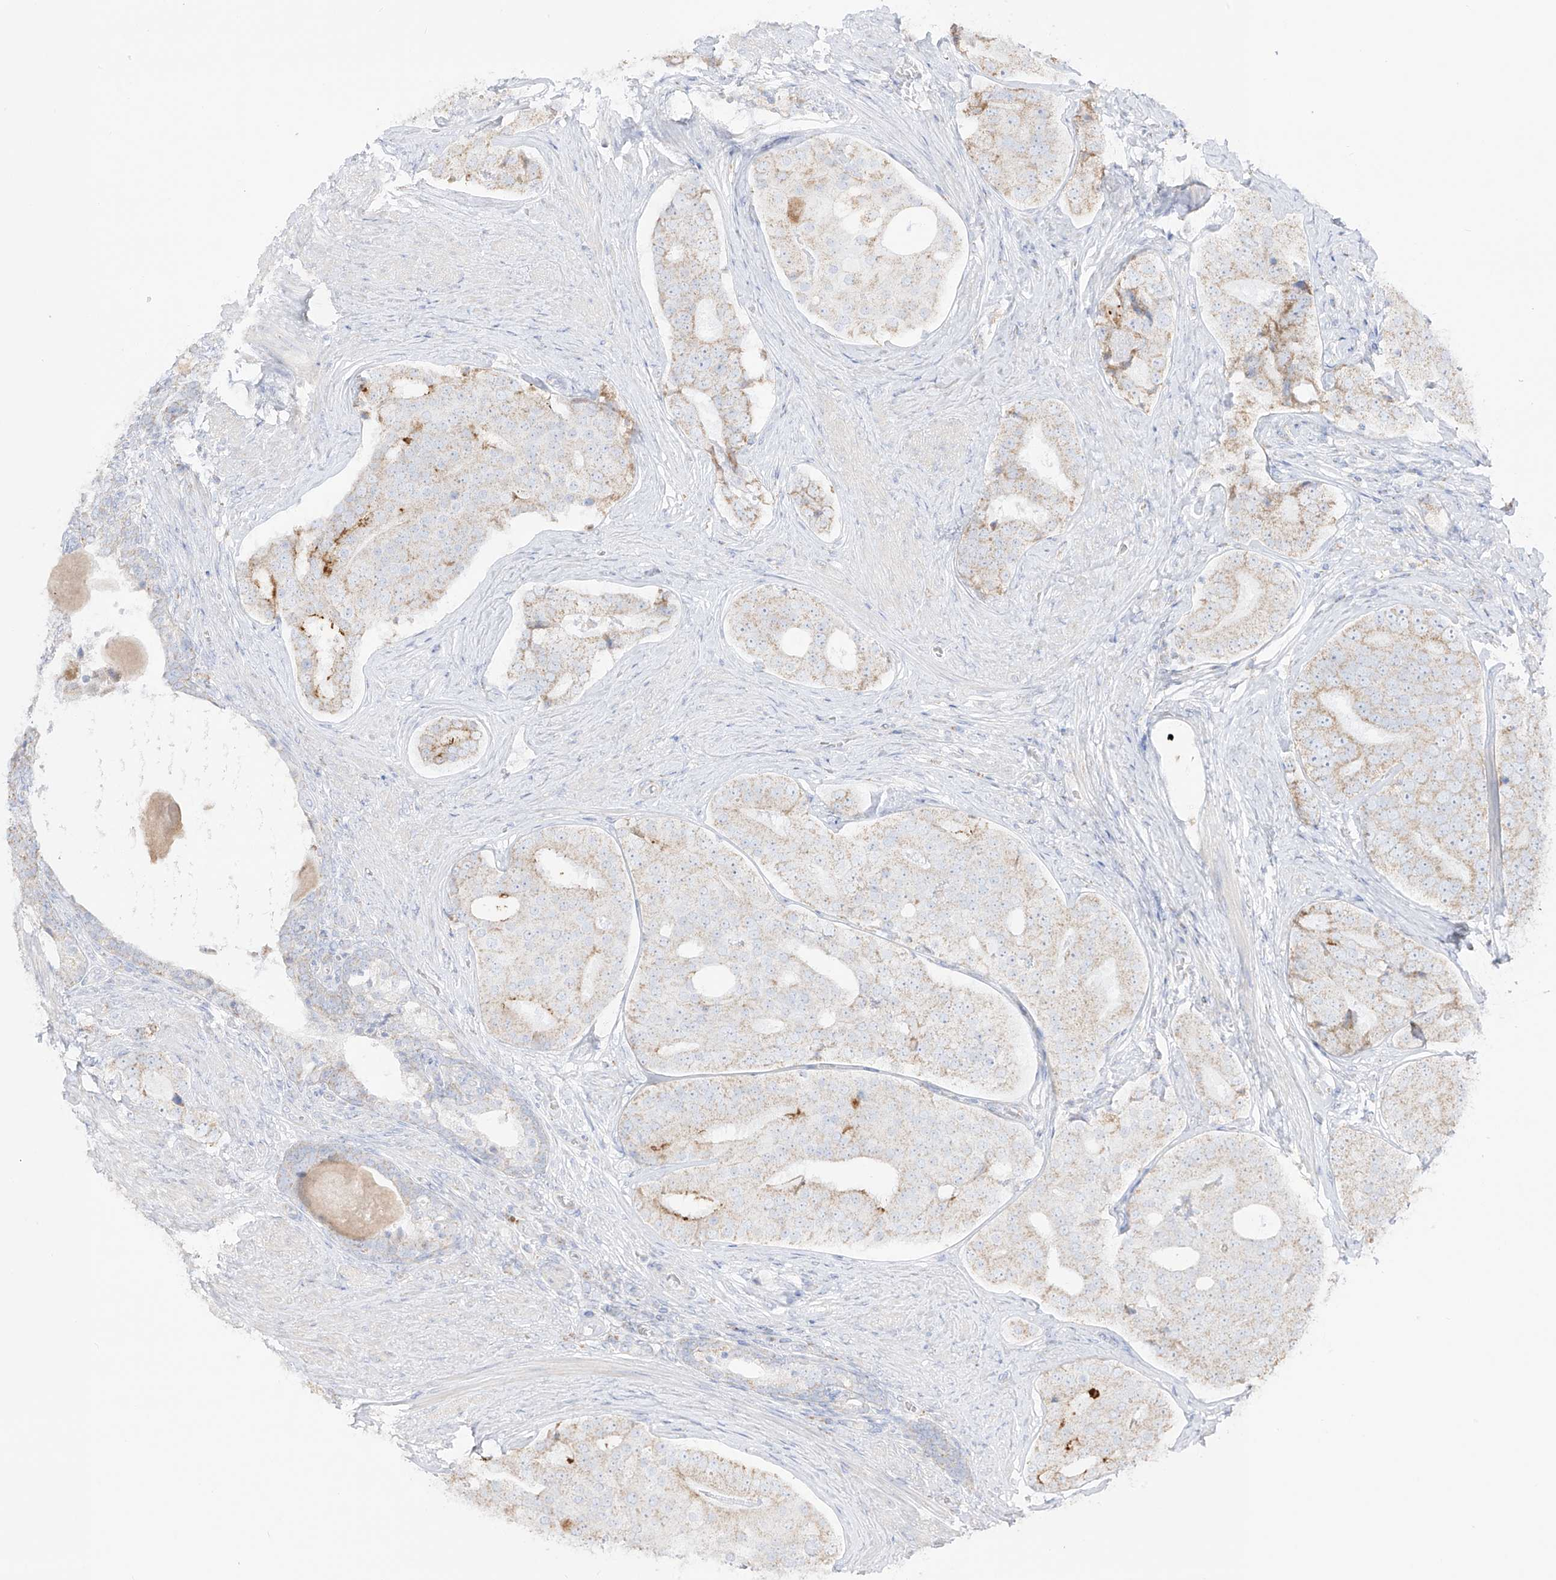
{"staining": {"intensity": "weak", "quantity": "25%-75%", "location": "cytoplasmic/membranous"}, "tissue": "prostate cancer", "cell_type": "Tumor cells", "image_type": "cancer", "snomed": [{"axis": "morphology", "description": "Adenocarcinoma, High grade"}, {"axis": "topography", "description": "Prostate"}], "caption": "Tumor cells demonstrate weak cytoplasmic/membranous positivity in approximately 25%-75% of cells in prostate cancer (adenocarcinoma (high-grade)).", "gene": "RCHY1", "patient": {"sex": "male", "age": 56}}